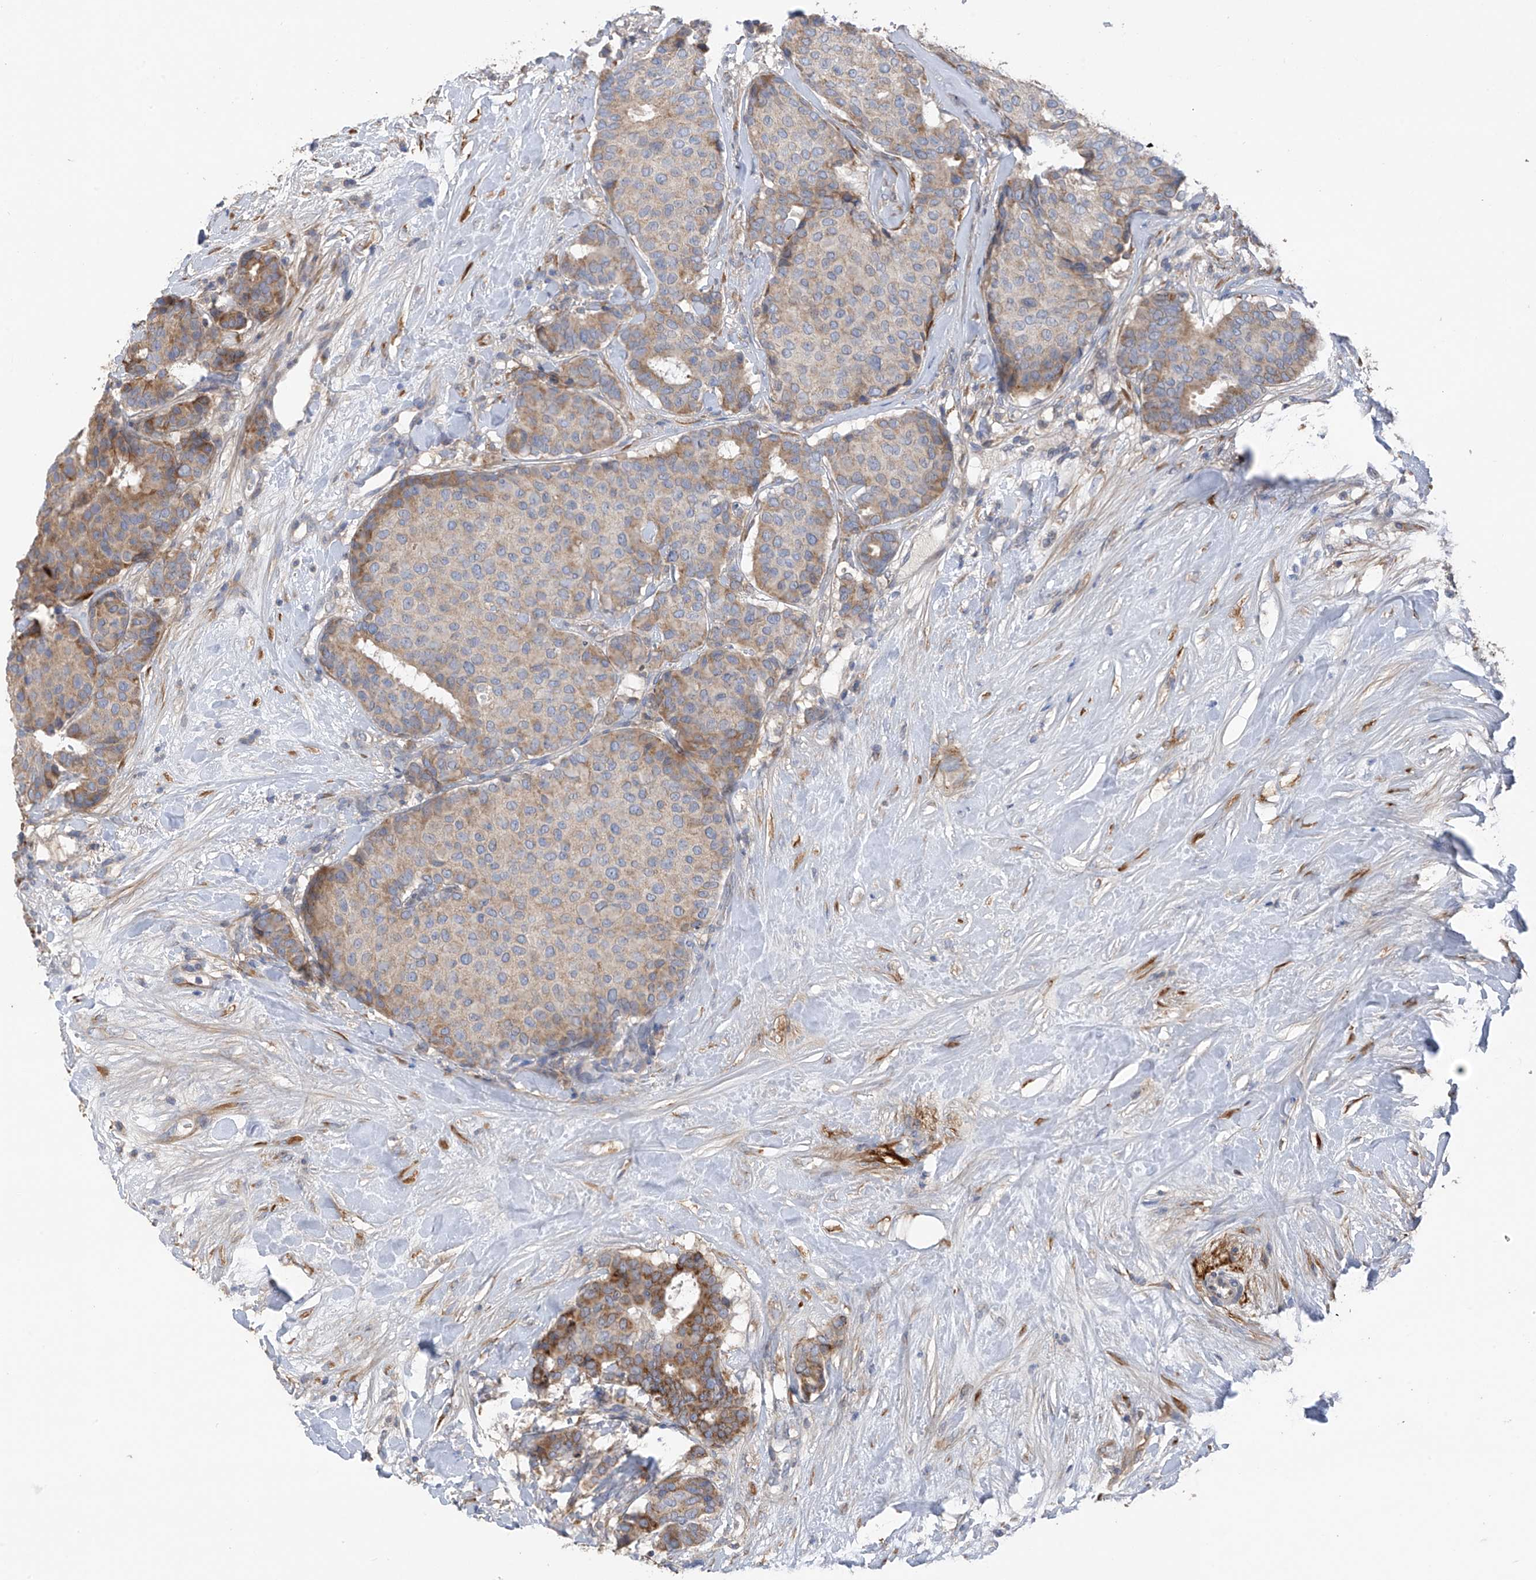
{"staining": {"intensity": "weak", "quantity": "<25%", "location": "cytoplasmic/membranous"}, "tissue": "breast cancer", "cell_type": "Tumor cells", "image_type": "cancer", "snomed": [{"axis": "morphology", "description": "Duct carcinoma"}, {"axis": "topography", "description": "Breast"}], "caption": "Immunohistochemistry of human breast invasive ductal carcinoma shows no expression in tumor cells.", "gene": "GALNTL6", "patient": {"sex": "female", "age": 75}}